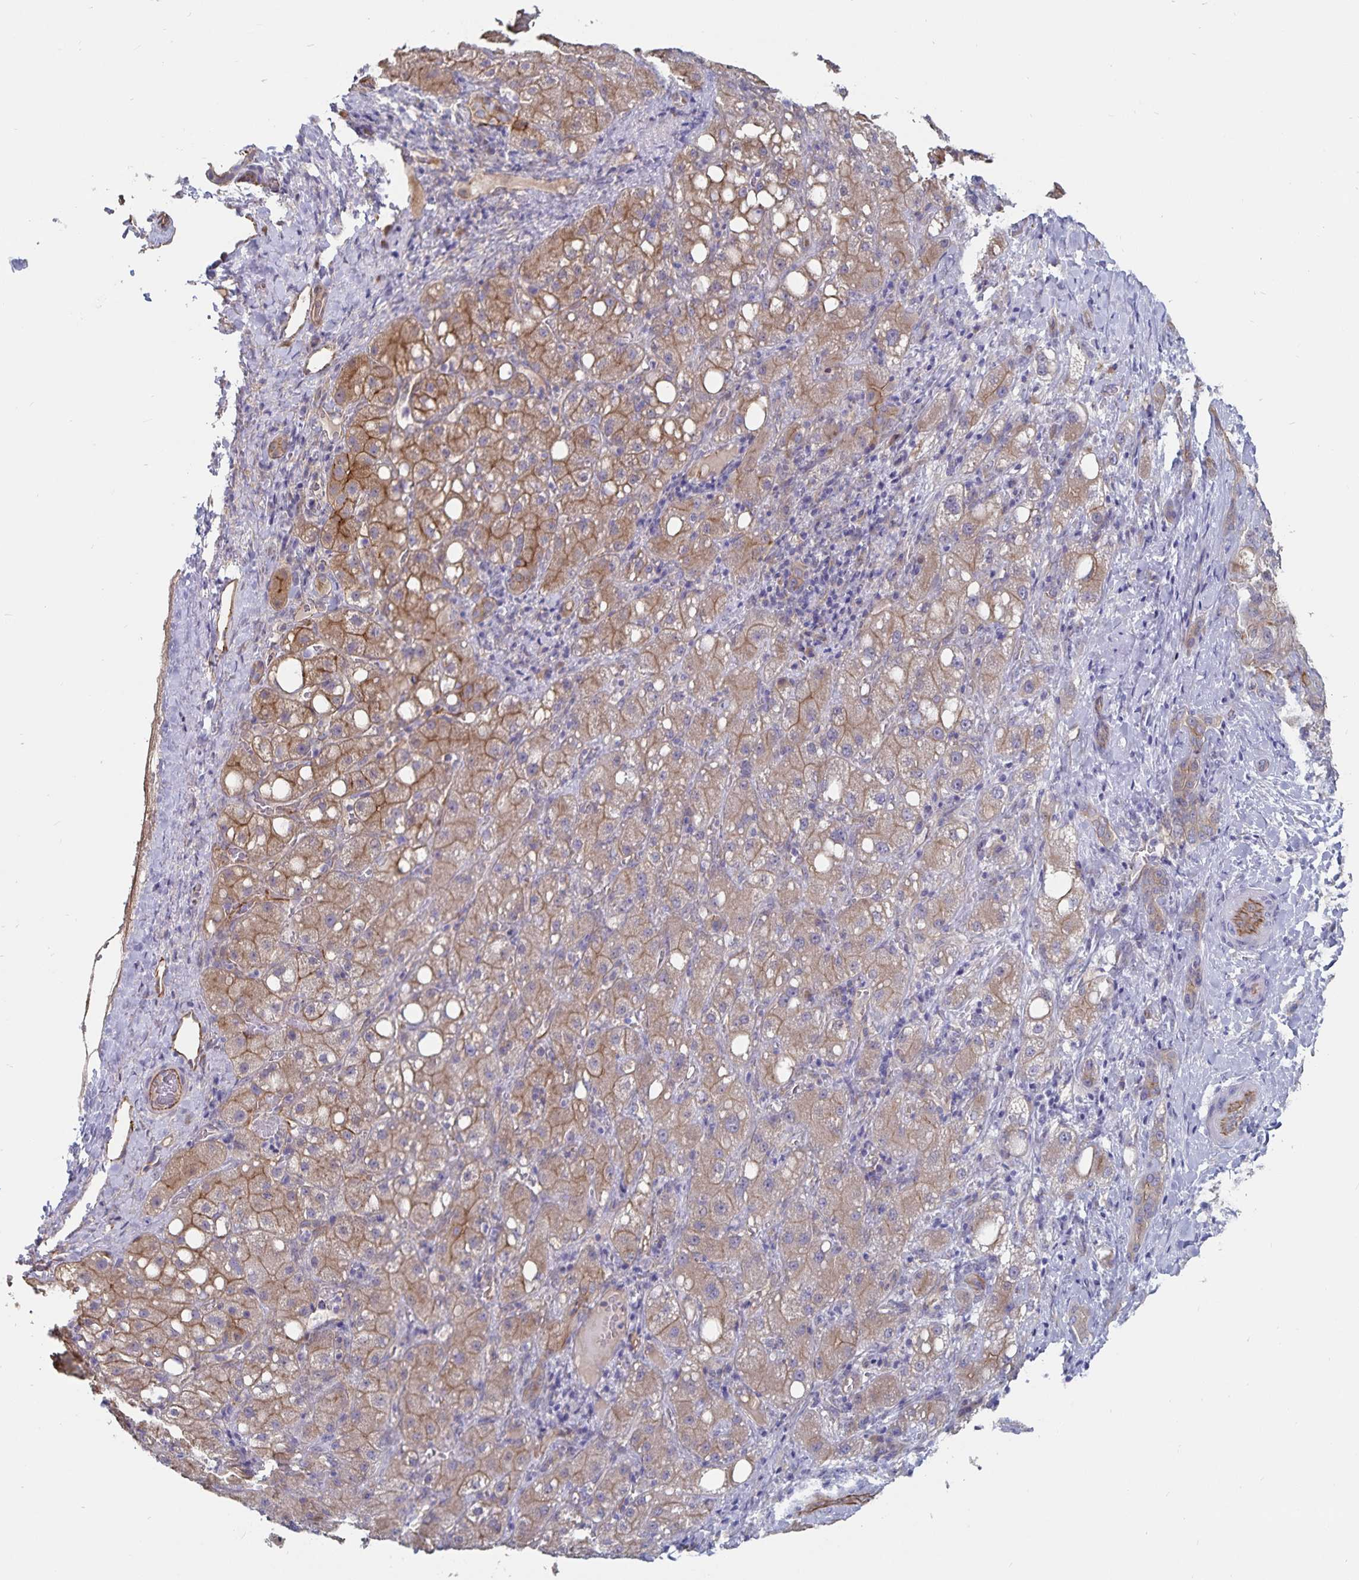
{"staining": {"intensity": "moderate", "quantity": "25%-75%", "location": "cytoplasmic/membranous"}, "tissue": "liver cancer", "cell_type": "Tumor cells", "image_type": "cancer", "snomed": [{"axis": "morphology", "description": "Carcinoma, Hepatocellular, NOS"}, {"axis": "topography", "description": "Liver"}], "caption": "This image exhibits immunohistochemistry (IHC) staining of hepatocellular carcinoma (liver), with medium moderate cytoplasmic/membranous expression in approximately 25%-75% of tumor cells.", "gene": "SSTR1", "patient": {"sex": "male", "age": 67}}